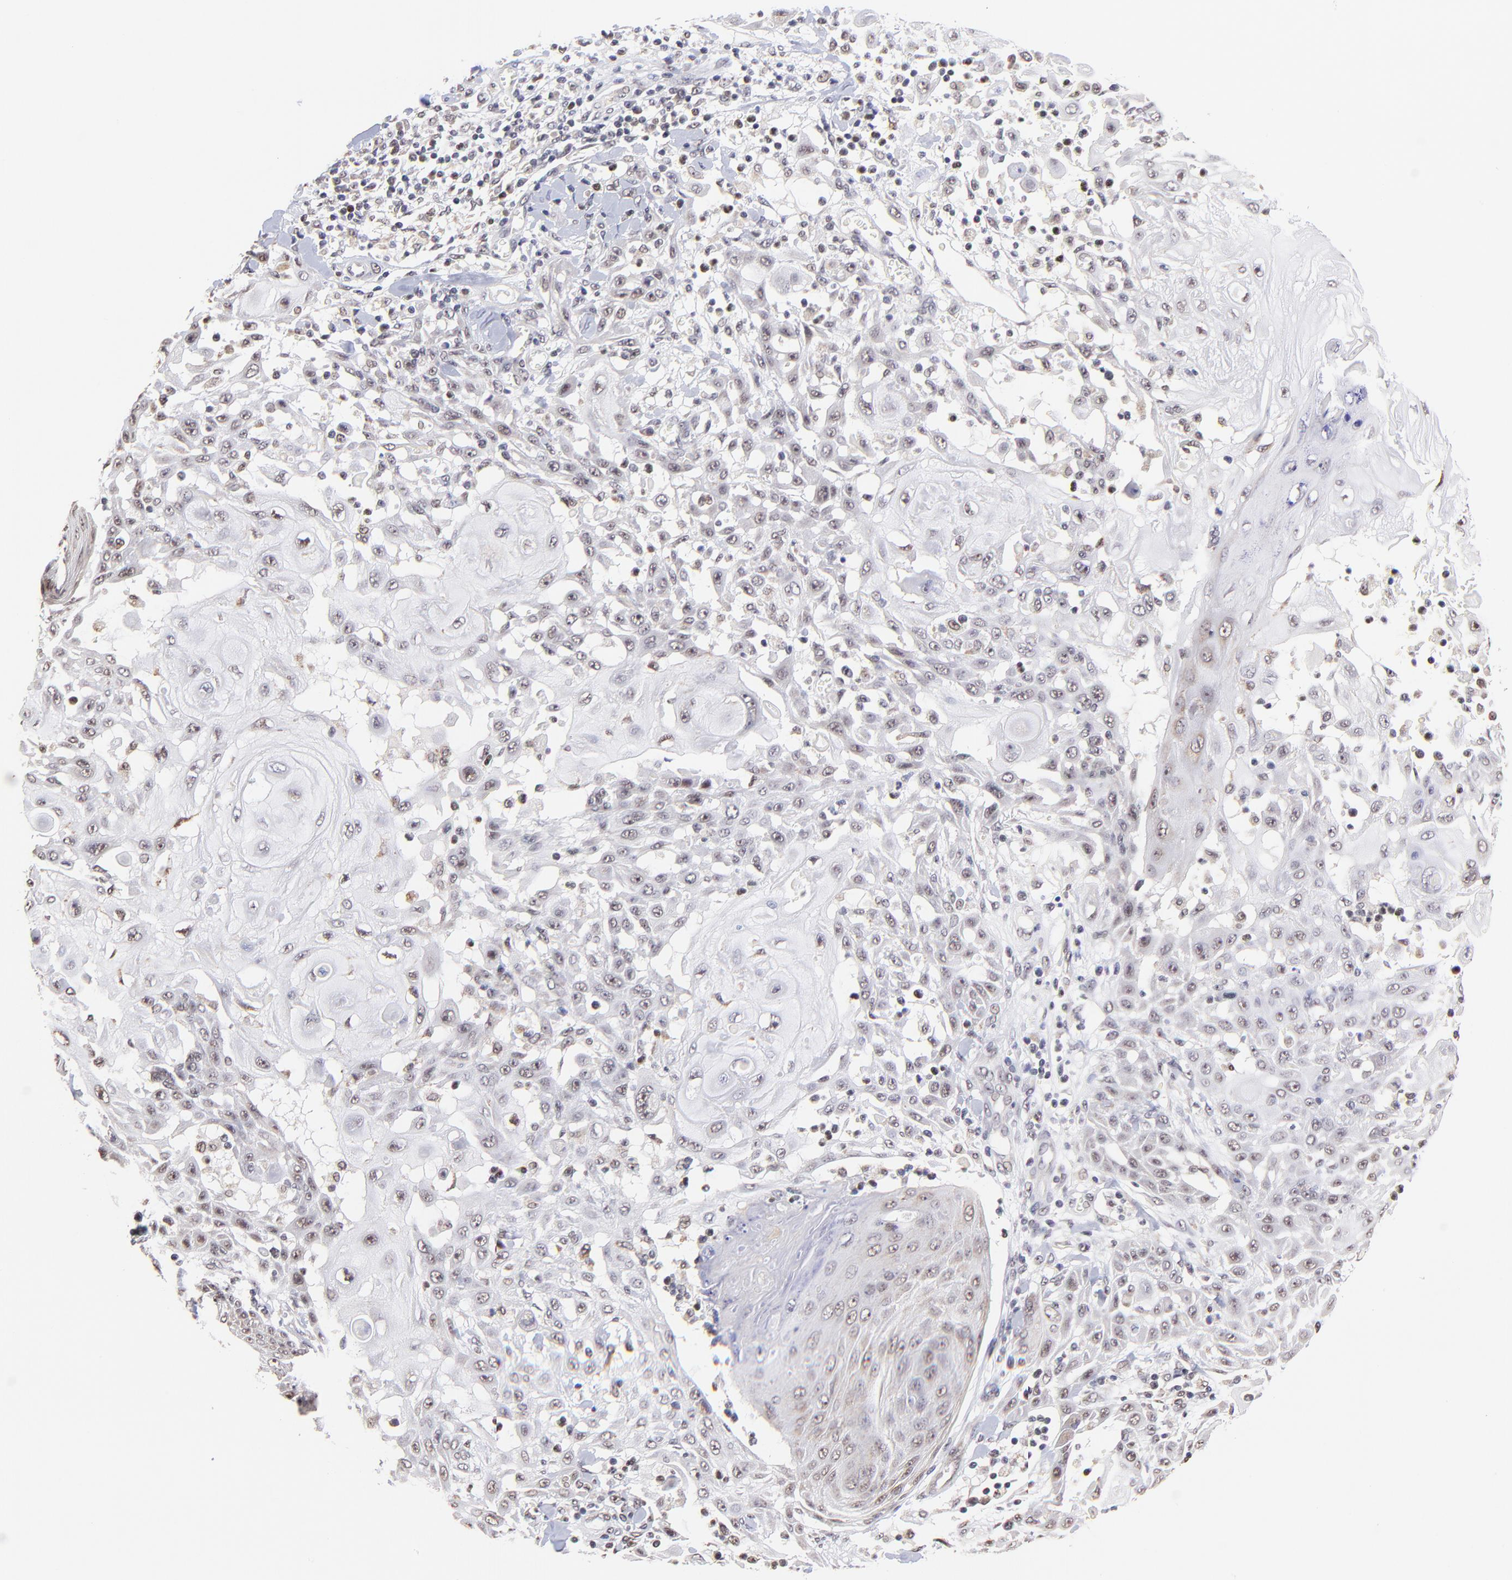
{"staining": {"intensity": "weak", "quantity": "25%-75%", "location": "nuclear"}, "tissue": "skin cancer", "cell_type": "Tumor cells", "image_type": "cancer", "snomed": [{"axis": "morphology", "description": "Squamous cell carcinoma, NOS"}, {"axis": "topography", "description": "Skin"}], "caption": "Tumor cells display low levels of weak nuclear staining in about 25%-75% of cells in human skin cancer (squamous cell carcinoma).", "gene": "ZNF670", "patient": {"sex": "male", "age": 24}}